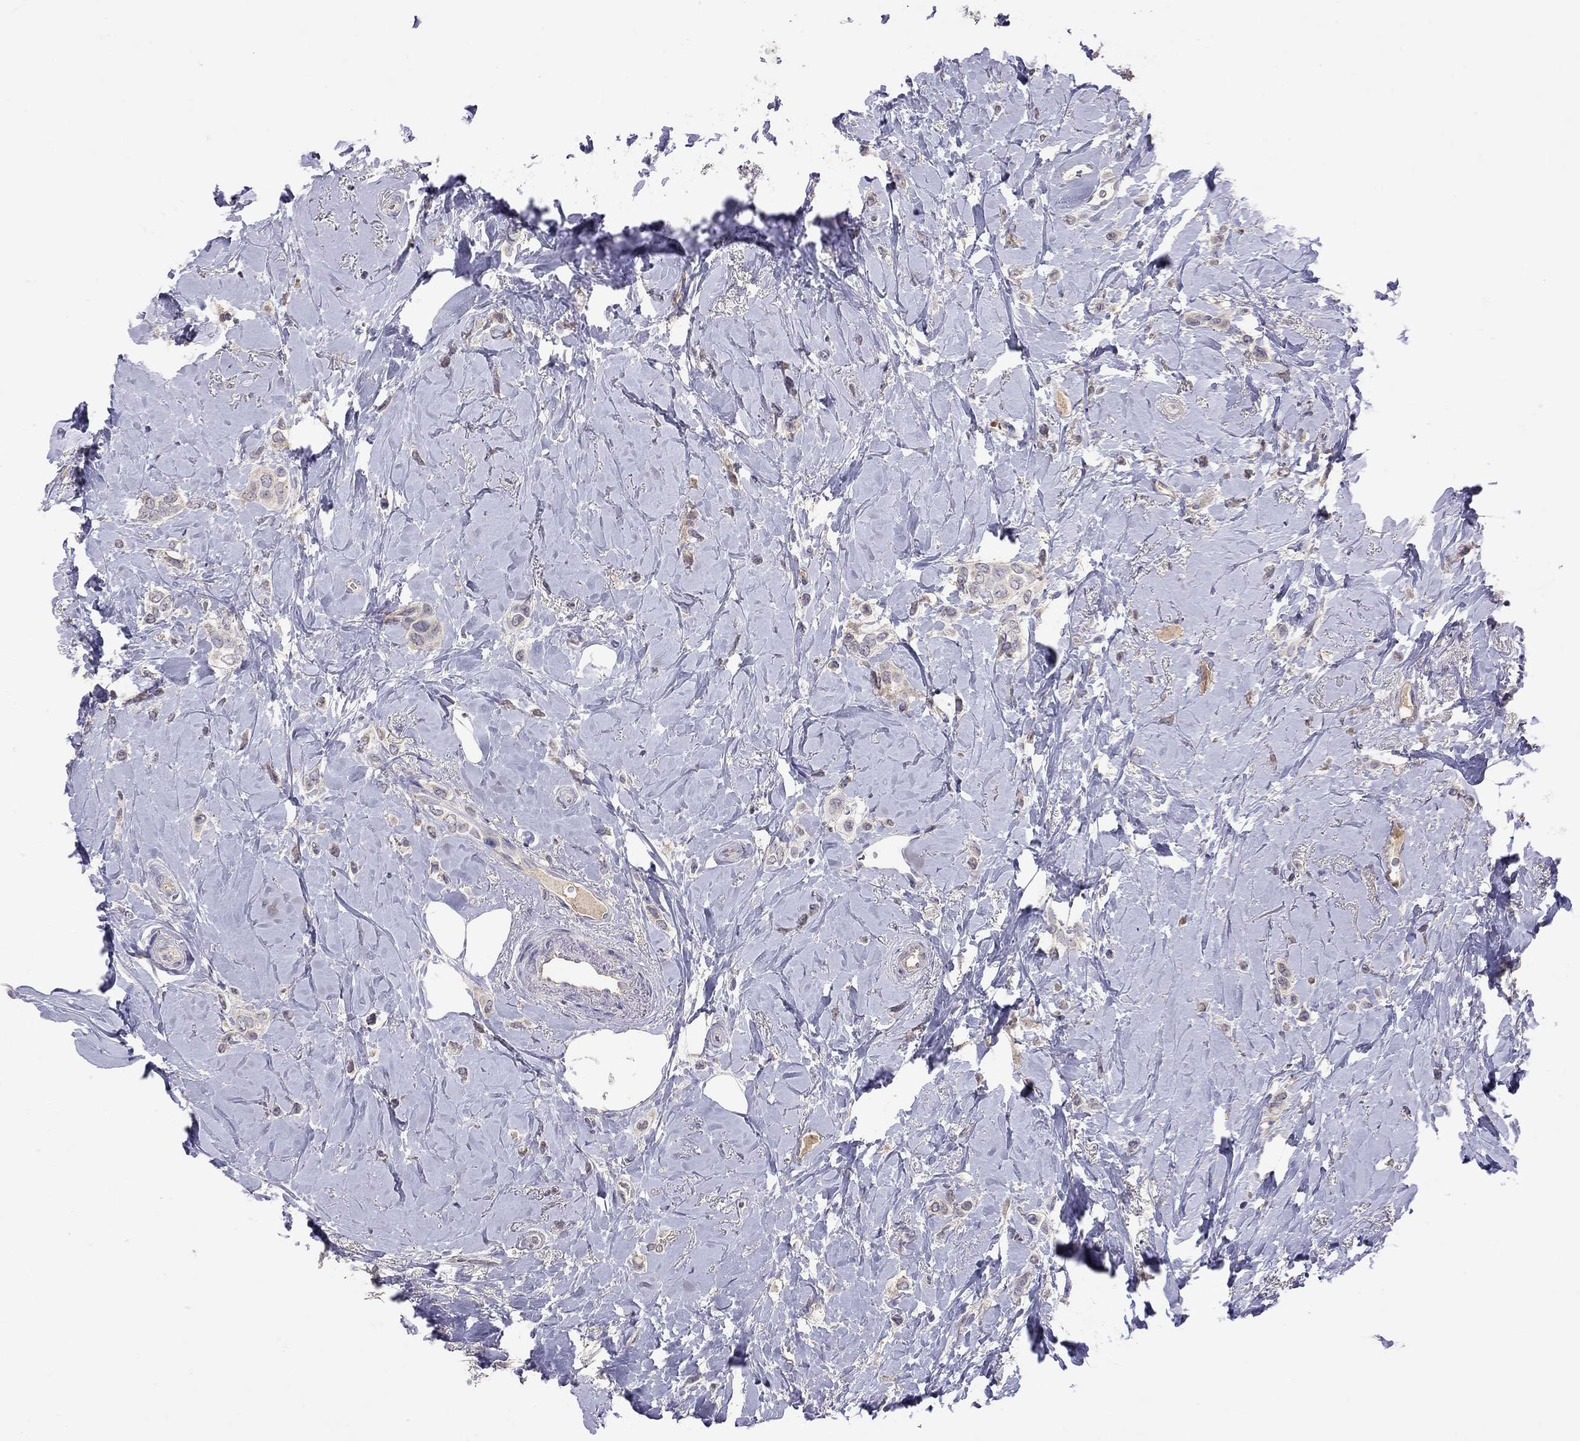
{"staining": {"intensity": "negative", "quantity": "none", "location": "none"}, "tissue": "breast cancer", "cell_type": "Tumor cells", "image_type": "cancer", "snomed": [{"axis": "morphology", "description": "Lobular carcinoma"}, {"axis": "topography", "description": "Breast"}], "caption": "Immunohistochemistry micrograph of neoplastic tissue: breast lobular carcinoma stained with DAB shows no significant protein positivity in tumor cells.", "gene": "RTP5", "patient": {"sex": "female", "age": 66}}